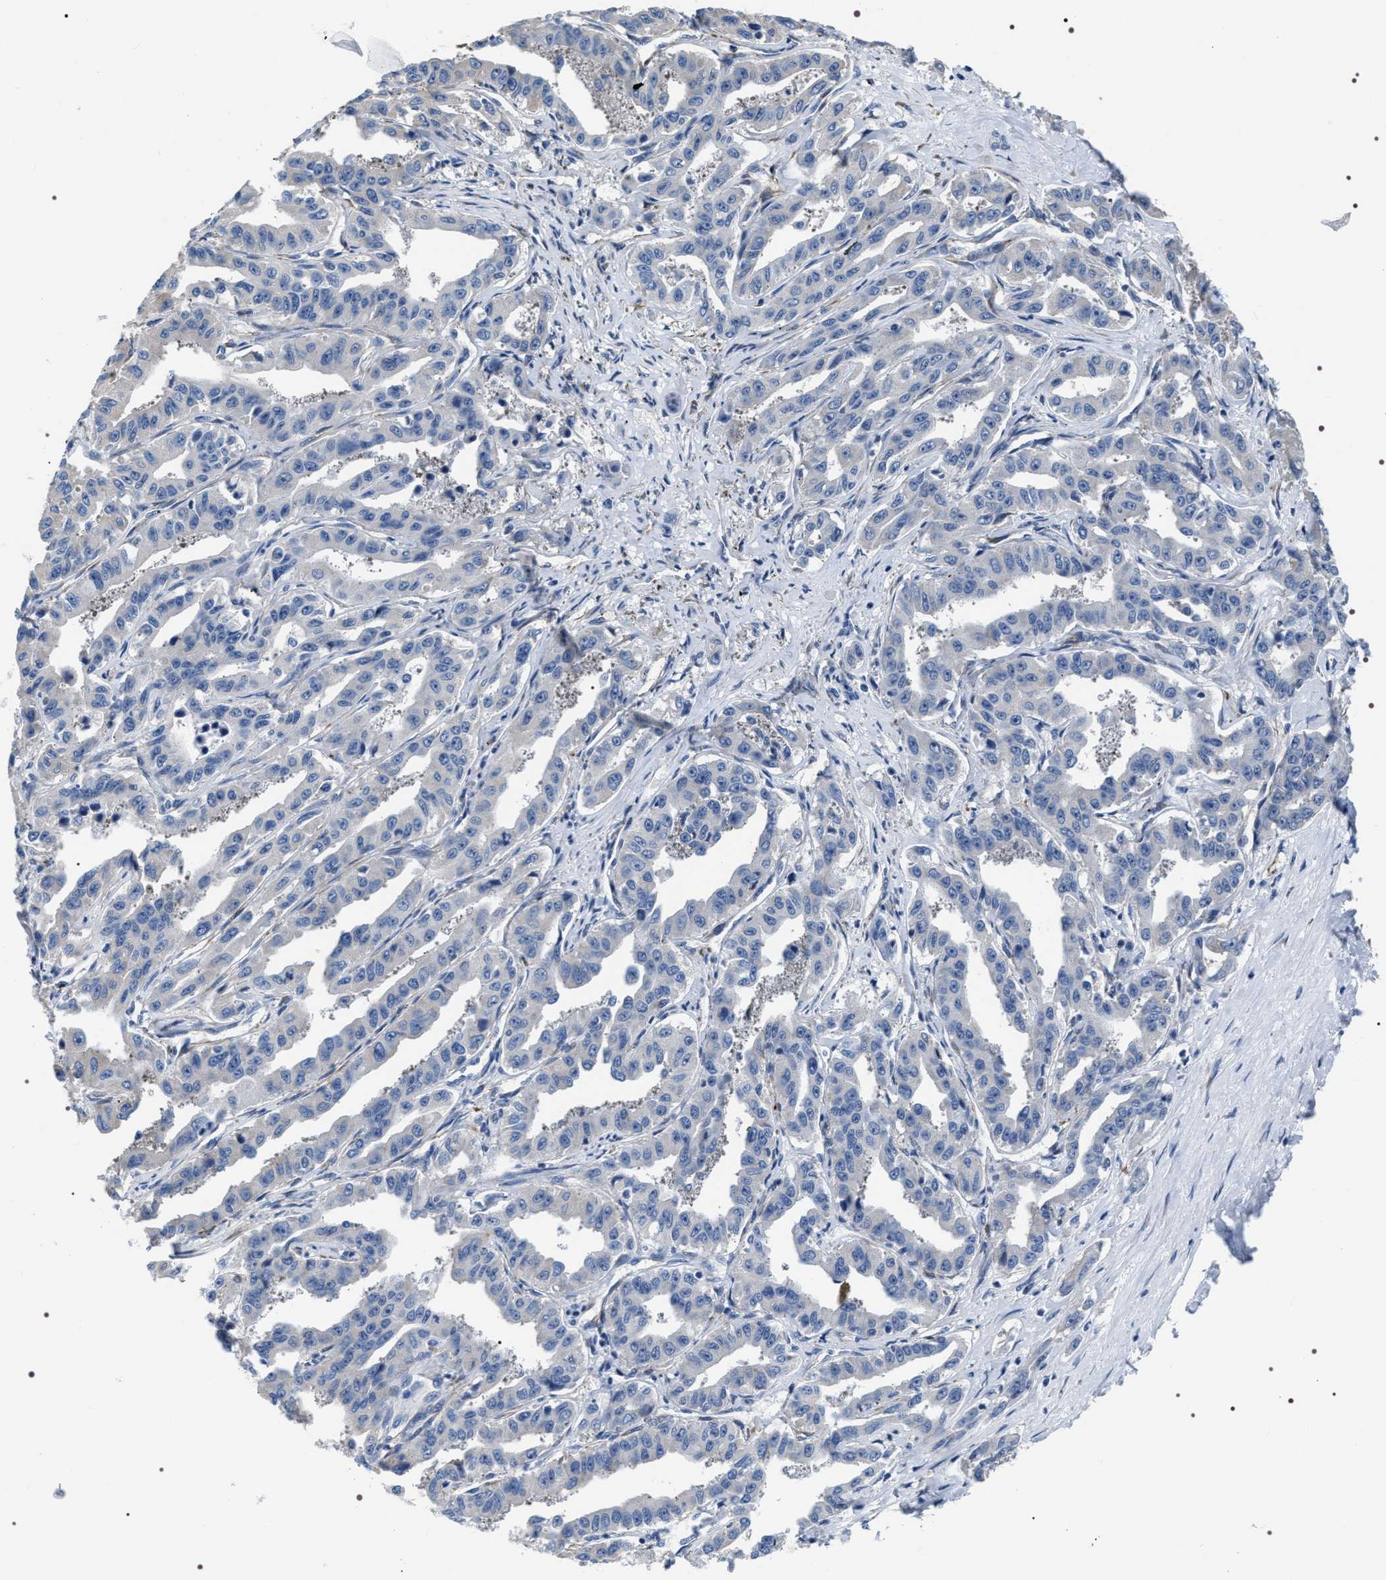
{"staining": {"intensity": "negative", "quantity": "none", "location": "none"}, "tissue": "liver cancer", "cell_type": "Tumor cells", "image_type": "cancer", "snomed": [{"axis": "morphology", "description": "Cholangiocarcinoma"}, {"axis": "topography", "description": "Liver"}], "caption": "IHC of liver cancer demonstrates no expression in tumor cells. (Stains: DAB (3,3'-diaminobenzidine) immunohistochemistry with hematoxylin counter stain, Microscopy: brightfield microscopy at high magnification).", "gene": "PKD1L1", "patient": {"sex": "male", "age": 59}}